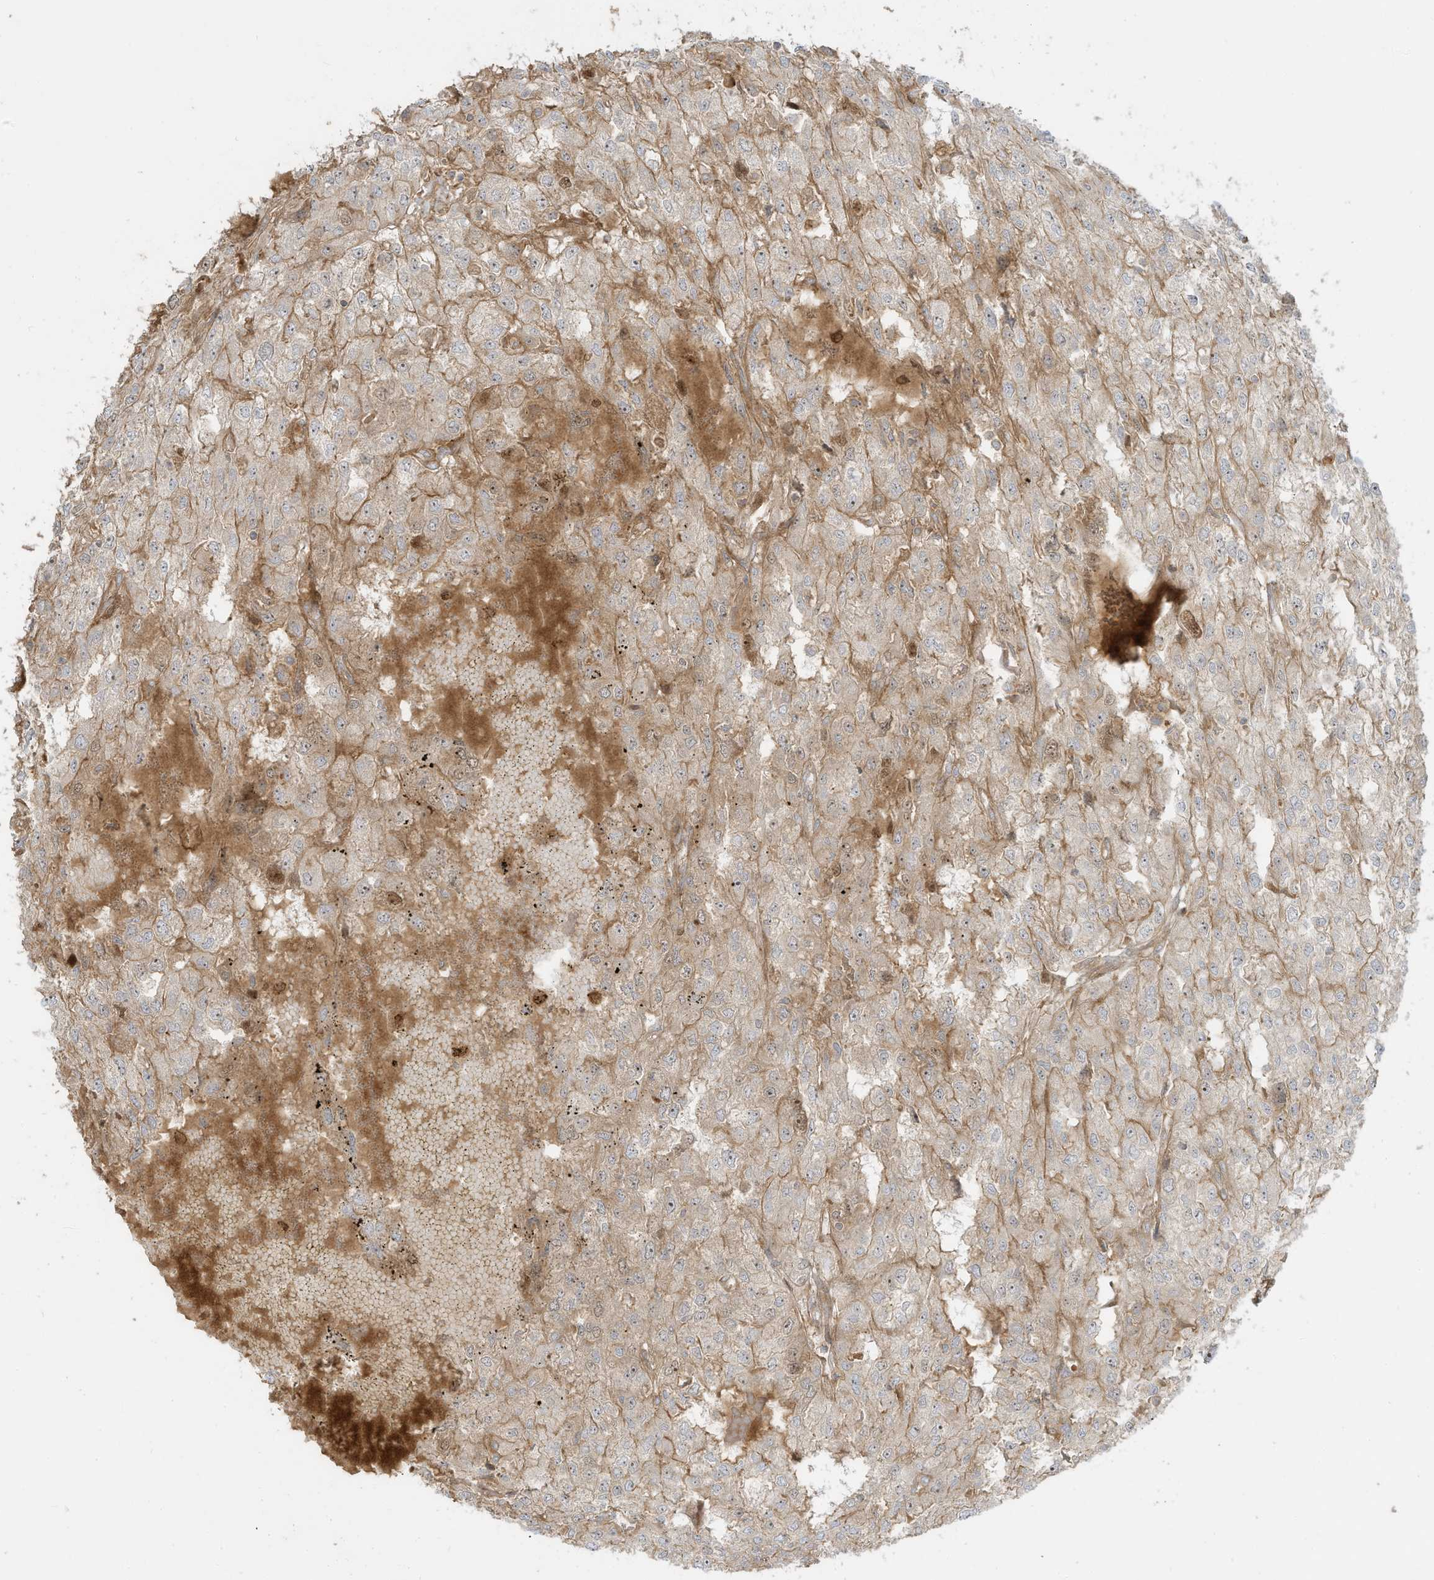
{"staining": {"intensity": "weak", "quantity": "25%-75%", "location": "cytoplasmic/membranous"}, "tissue": "renal cancer", "cell_type": "Tumor cells", "image_type": "cancer", "snomed": [{"axis": "morphology", "description": "Adenocarcinoma, NOS"}, {"axis": "topography", "description": "Kidney"}], "caption": "Protein analysis of renal cancer (adenocarcinoma) tissue demonstrates weak cytoplasmic/membranous positivity in approximately 25%-75% of tumor cells.", "gene": "ENTR1", "patient": {"sex": "female", "age": 54}}